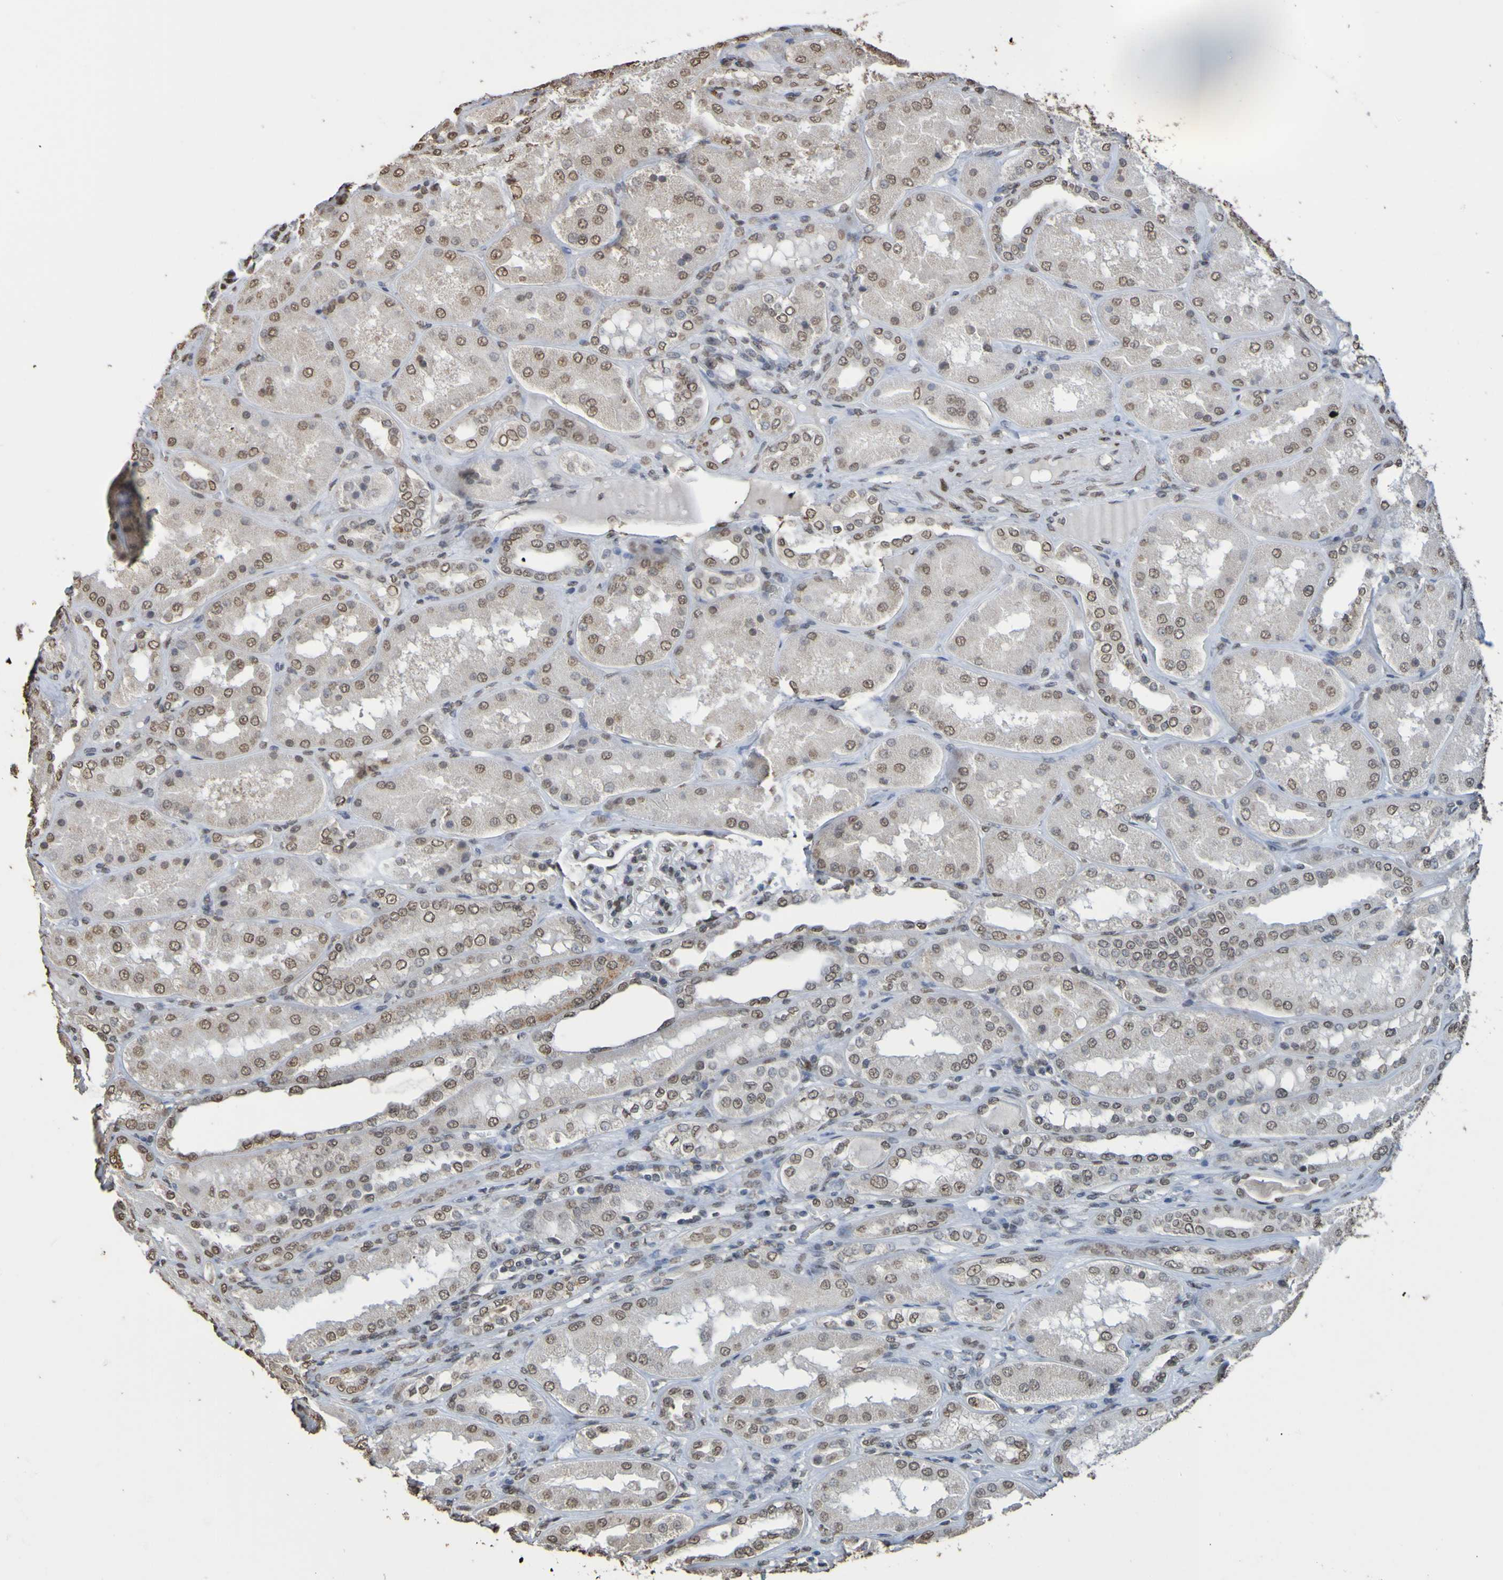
{"staining": {"intensity": "moderate", "quantity": "25%-75%", "location": "nuclear"}, "tissue": "kidney", "cell_type": "Cells in glomeruli", "image_type": "normal", "snomed": [{"axis": "morphology", "description": "Normal tissue, NOS"}, {"axis": "topography", "description": "Kidney"}], "caption": "Brown immunohistochemical staining in normal human kidney demonstrates moderate nuclear positivity in about 25%-75% of cells in glomeruli.", "gene": "ALKBH2", "patient": {"sex": "female", "age": 56}}